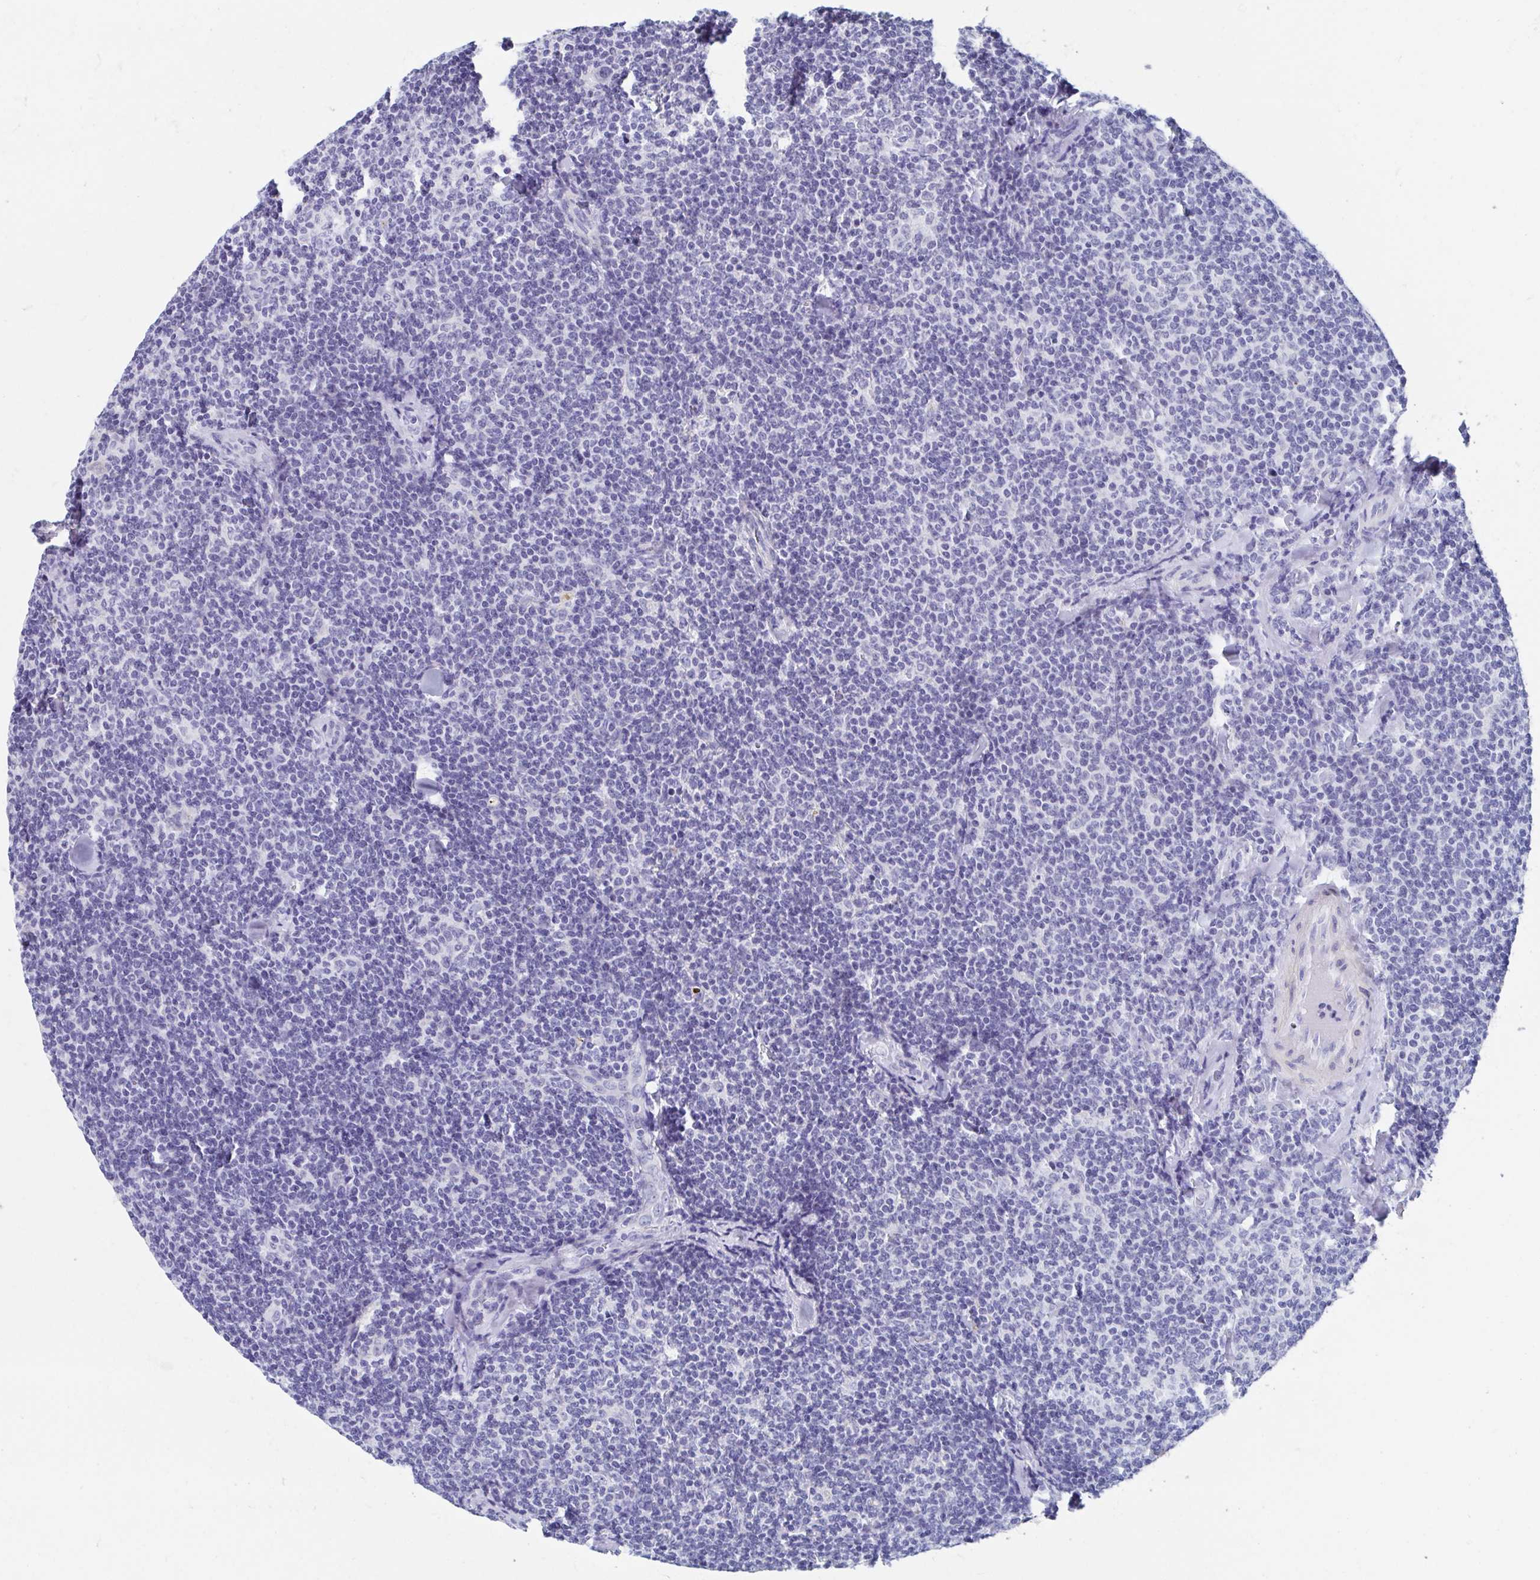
{"staining": {"intensity": "negative", "quantity": "none", "location": "none"}, "tissue": "lymphoma", "cell_type": "Tumor cells", "image_type": "cancer", "snomed": [{"axis": "morphology", "description": "Malignant lymphoma, non-Hodgkin's type, Low grade"}, {"axis": "topography", "description": "Lymph node"}], "caption": "Immunohistochemistry (IHC) micrograph of human lymphoma stained for a protein (brown), which demonstrates no expression in tumor cells.", "gene": "SHCBP1L", "patient": {"sex": "female", "age": 56}}